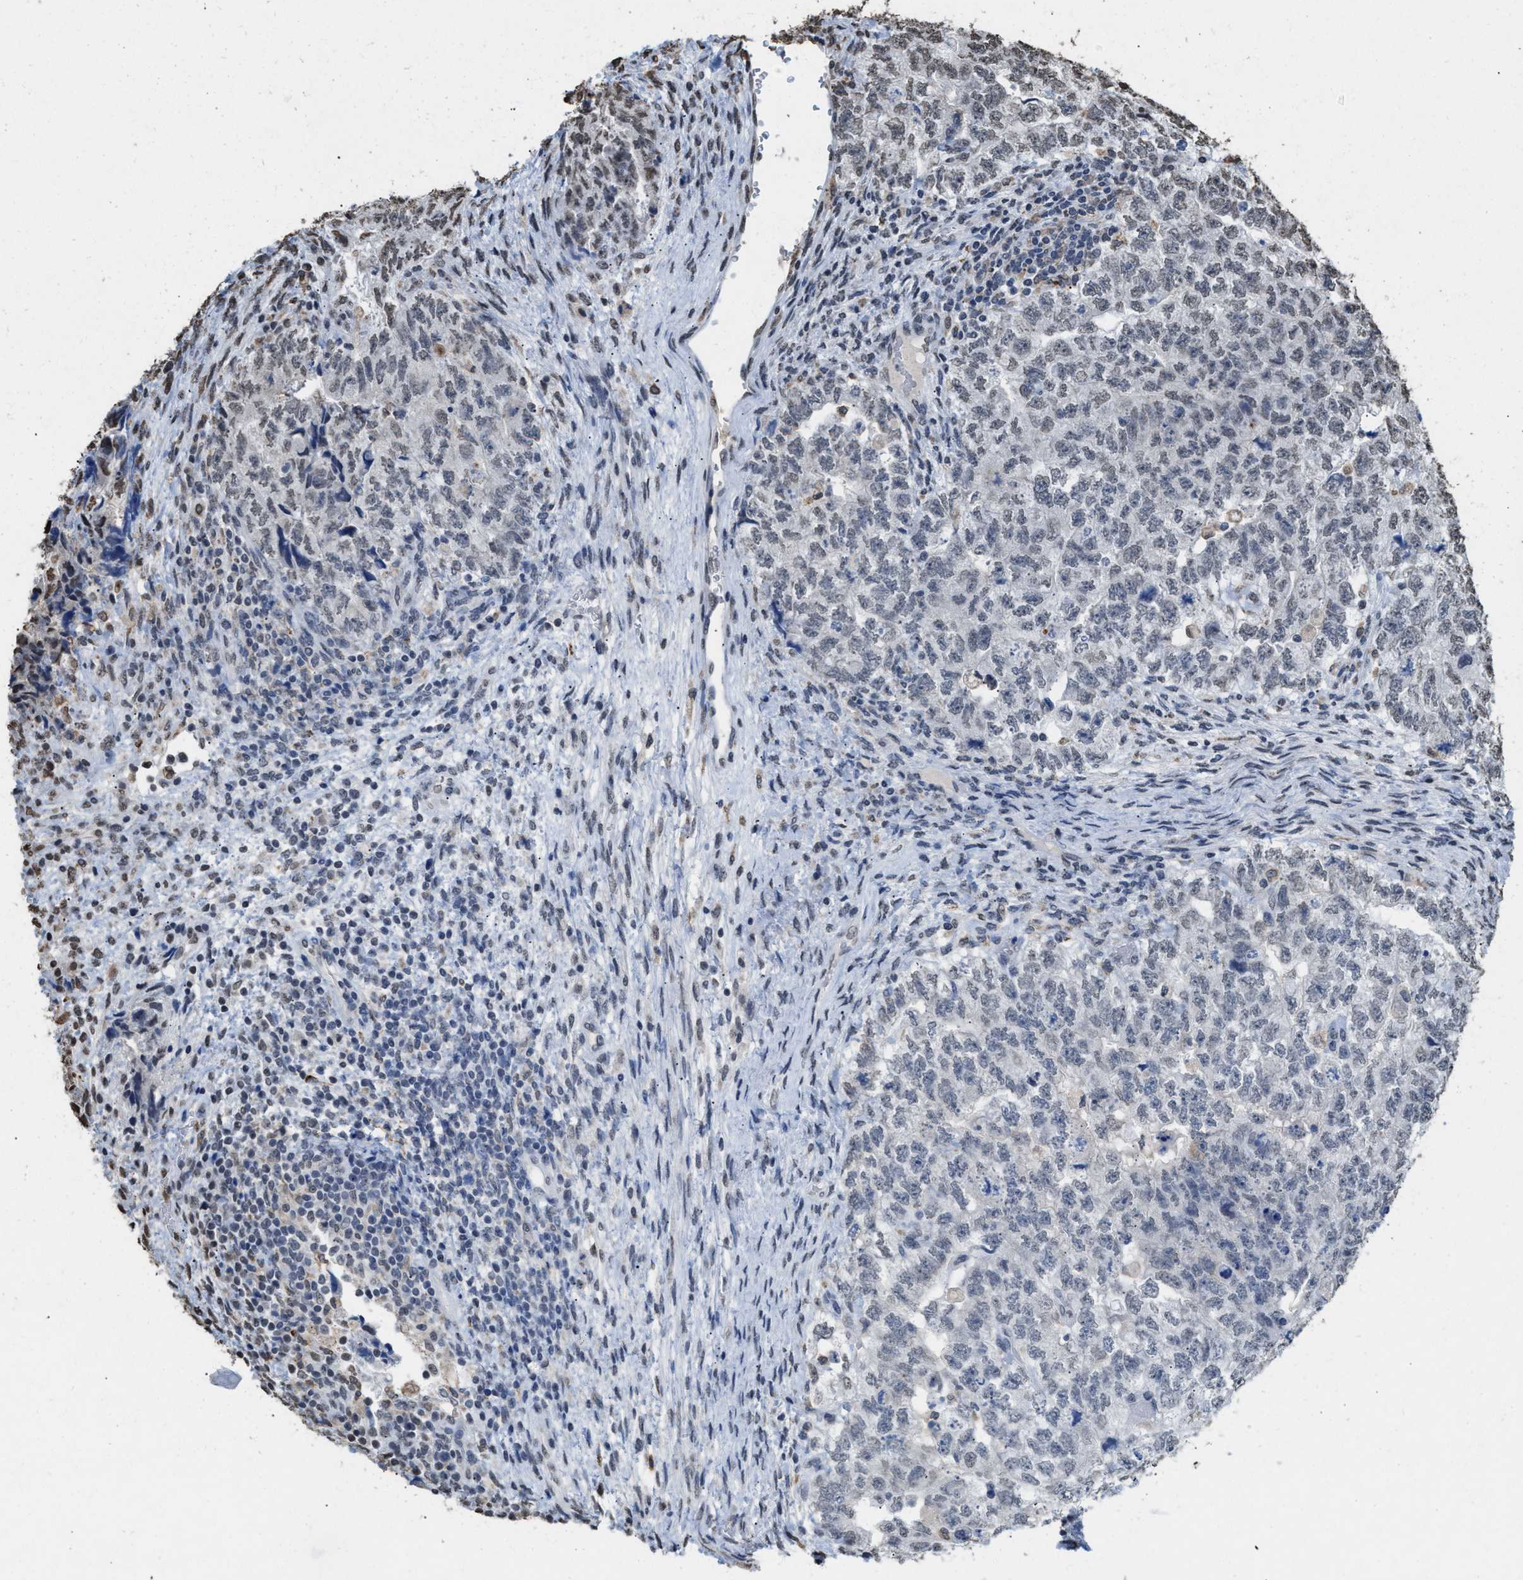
{"staining": {"intensity": "weak", "quantity": "<25%", "location": "nuclear"}, "tissue": "testis cancer", "cell_type": "Tumor cells", "image_type": "cancer", "snomed": [{"axis": "morphology", "description": "Carcinoma, Embryonal, NOS"}, {"axis": "topography", "description": "Testis"}], "caption": "Immunohistochemistry micrograph of testis cancer (embryonal carcinoma) stained for a protein (brown), which shows no staining in tumor cells.", "gene": "NUP88", "patient": {"sex": "male", "age": 36}}